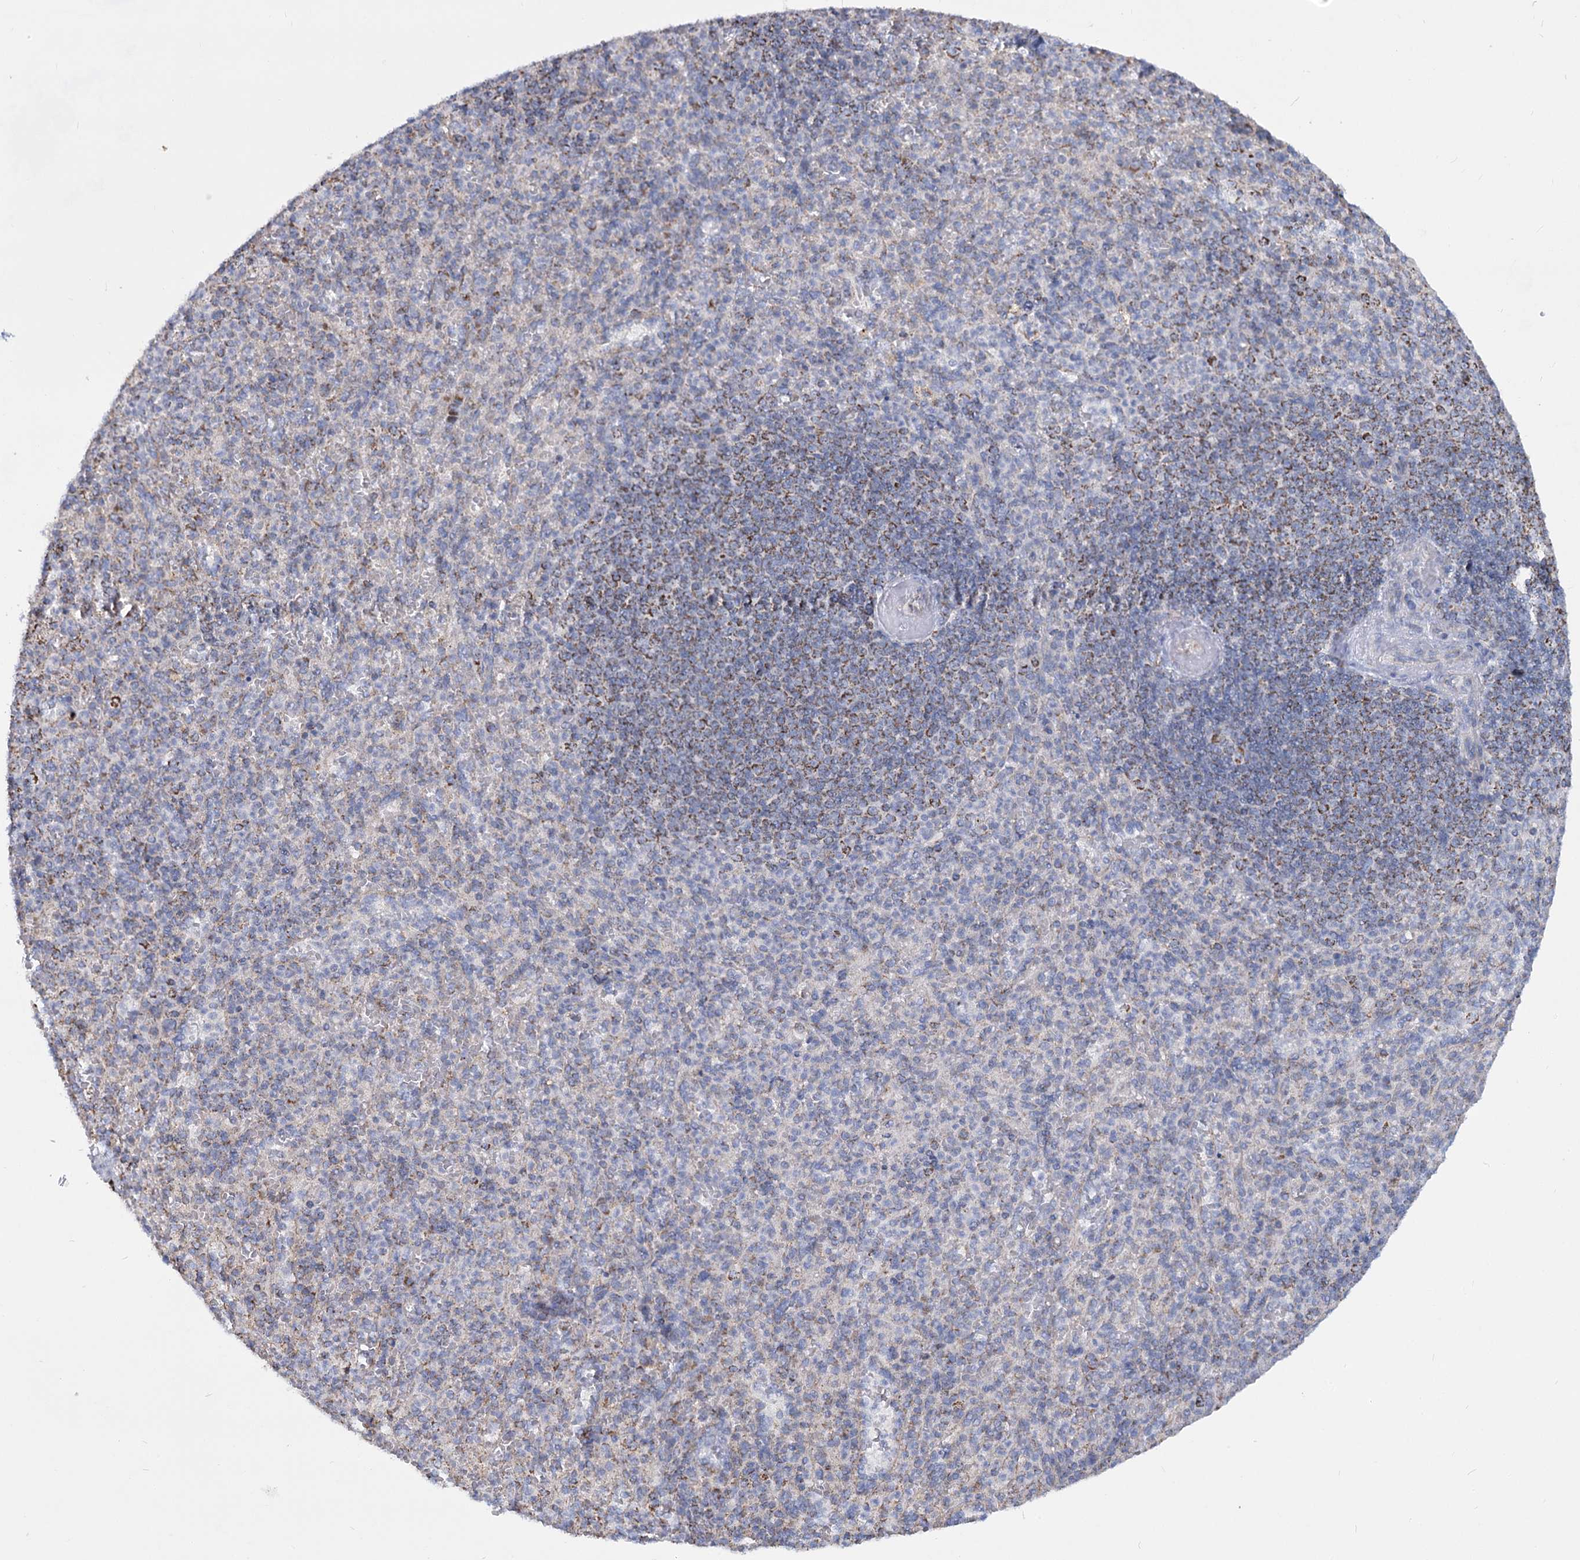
{"staining": {"intensity": "weak", "quantity": "<25%", "location": "cytoplasmic/membranous"}, "tissue": "spleen", "cell_type": "Cells in red pulp", "image_type": "normal", "snomed": [{"axis": "morphology", "description": "Normal tissue, NOS"}, {"axis": "topography", "description": "Spleen"}], "caption": "Immunohistochemistry of benign spleen reveals no expression in cells in red pulp.", "gene": "CCDC73", "patient": {"sex": "female", "age": 74}}